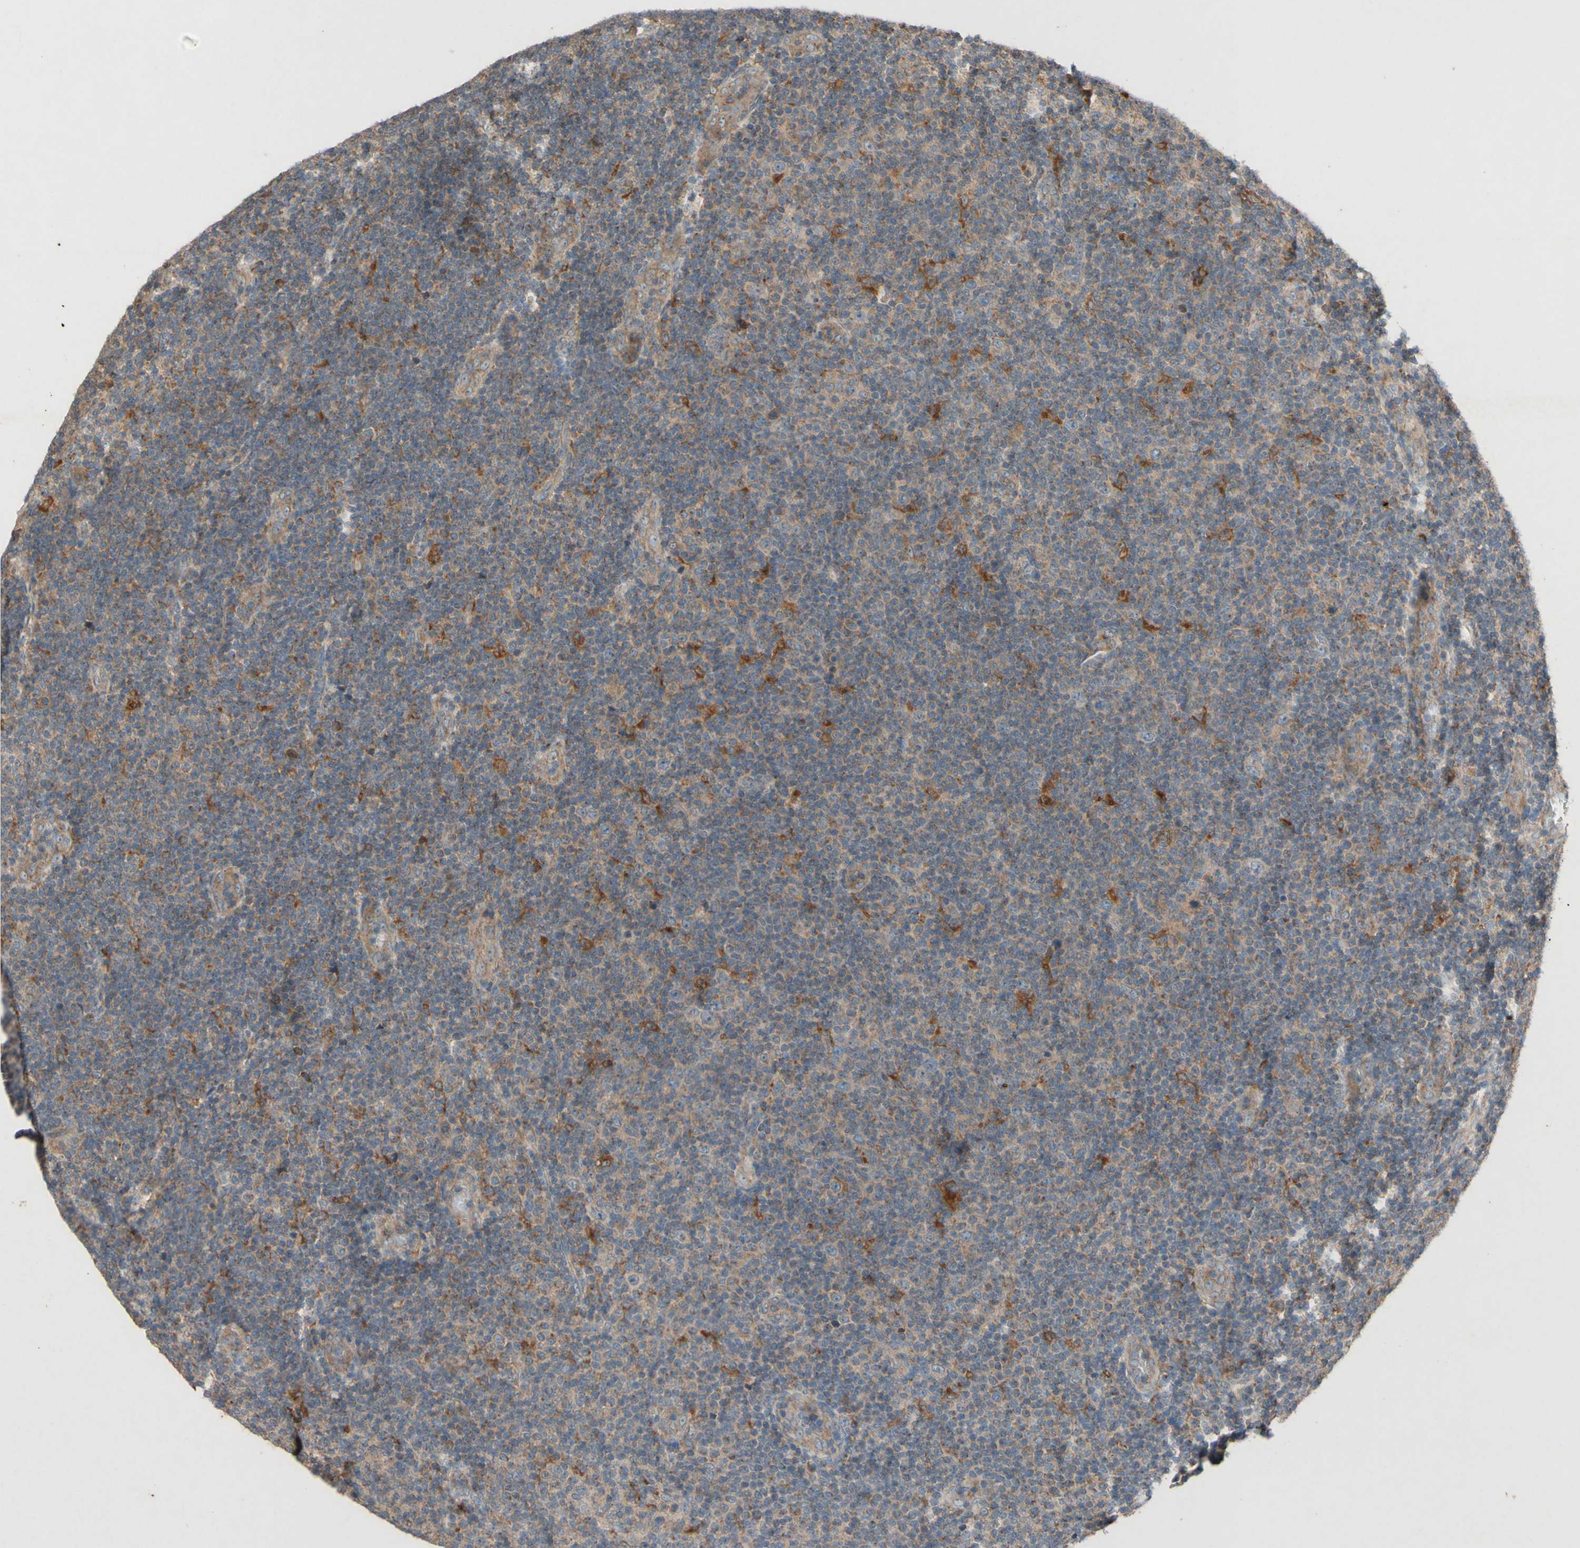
{"staining": {"intensity": "moderate", "quantity": "<25%", "location": "cytoplasmic/membranous"}, "tissue": "lymphoma", "cell_type": "Tumor cells", "image_type": "cancer", "snomed": [{"axis": "morphology", "description": "Malignant lymphoma, non-Hodgkin's type, Low grade"}, {"axis": "topography", "description": "Lymph node"}], "caption": "This micrograph displays immunohistochemistry (IHC) staining of malignant lymphoma, non-Hodgkin's type (low-grade), with low moderate cytoplasmic/membranous staining in approximately <25% of tumor cells.", "gene": "ATP6V1F", "patient": {"sex": "male", "age": 83}}